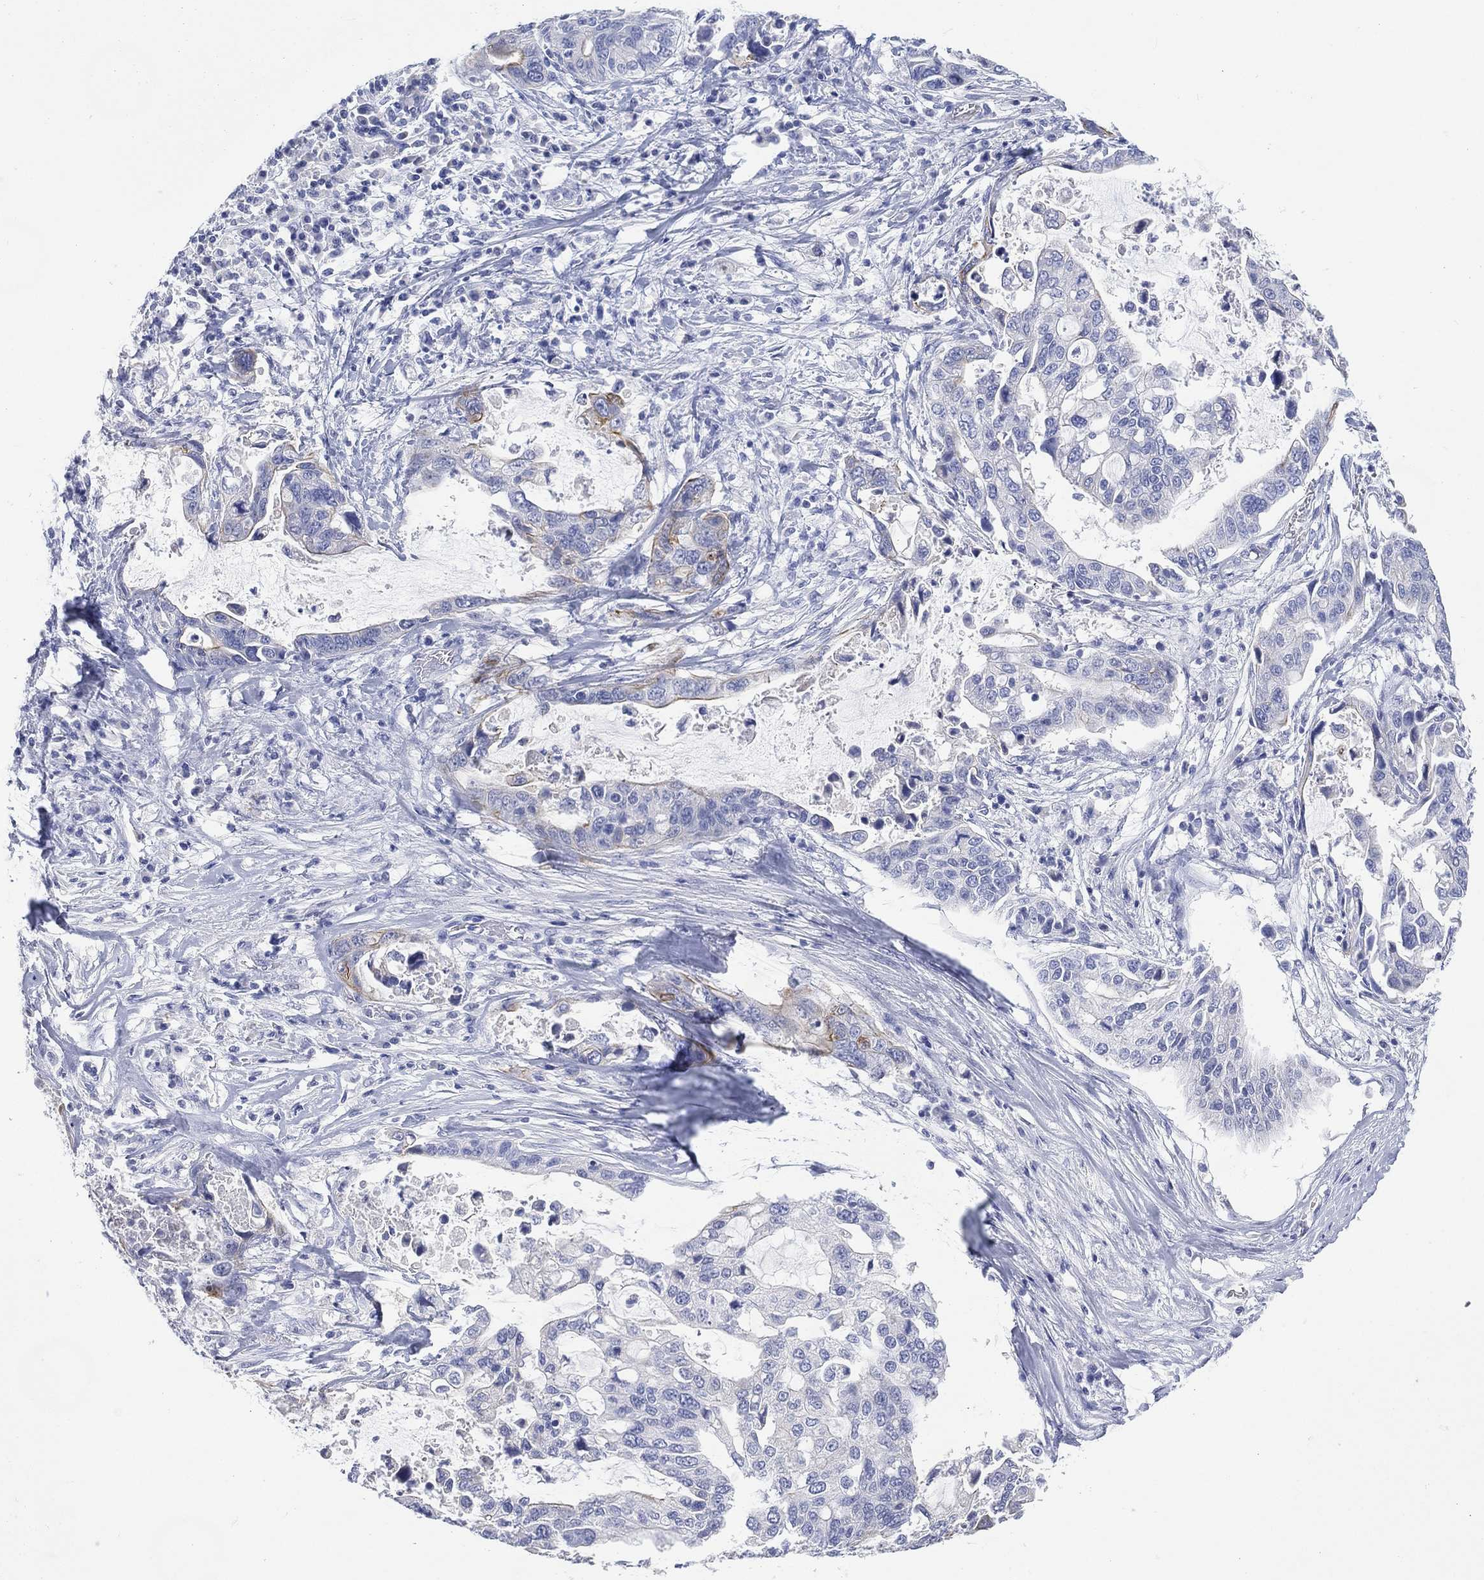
{"staining": {"intensity": "moderate", "quantity": "<25%", "location": "cytoplasmic/membranous"}, "tissue": "stomach cancer", "cell_type": "Tumor cells", "image_type": "cancer", "snomed": [{"axis": "morphology", "description": "Adenocarcinoma, NOS"}, {"axis": "topography", "description": "Stomach"}], "caption": "Protein expression analysis of stomach adenocarcinoma demonstrates moderate cytoplasmic/membranous staining in approximately <25% of tumor cells.", "gene": "FMO1", "patient": {"sex": "male", "age": 54}}